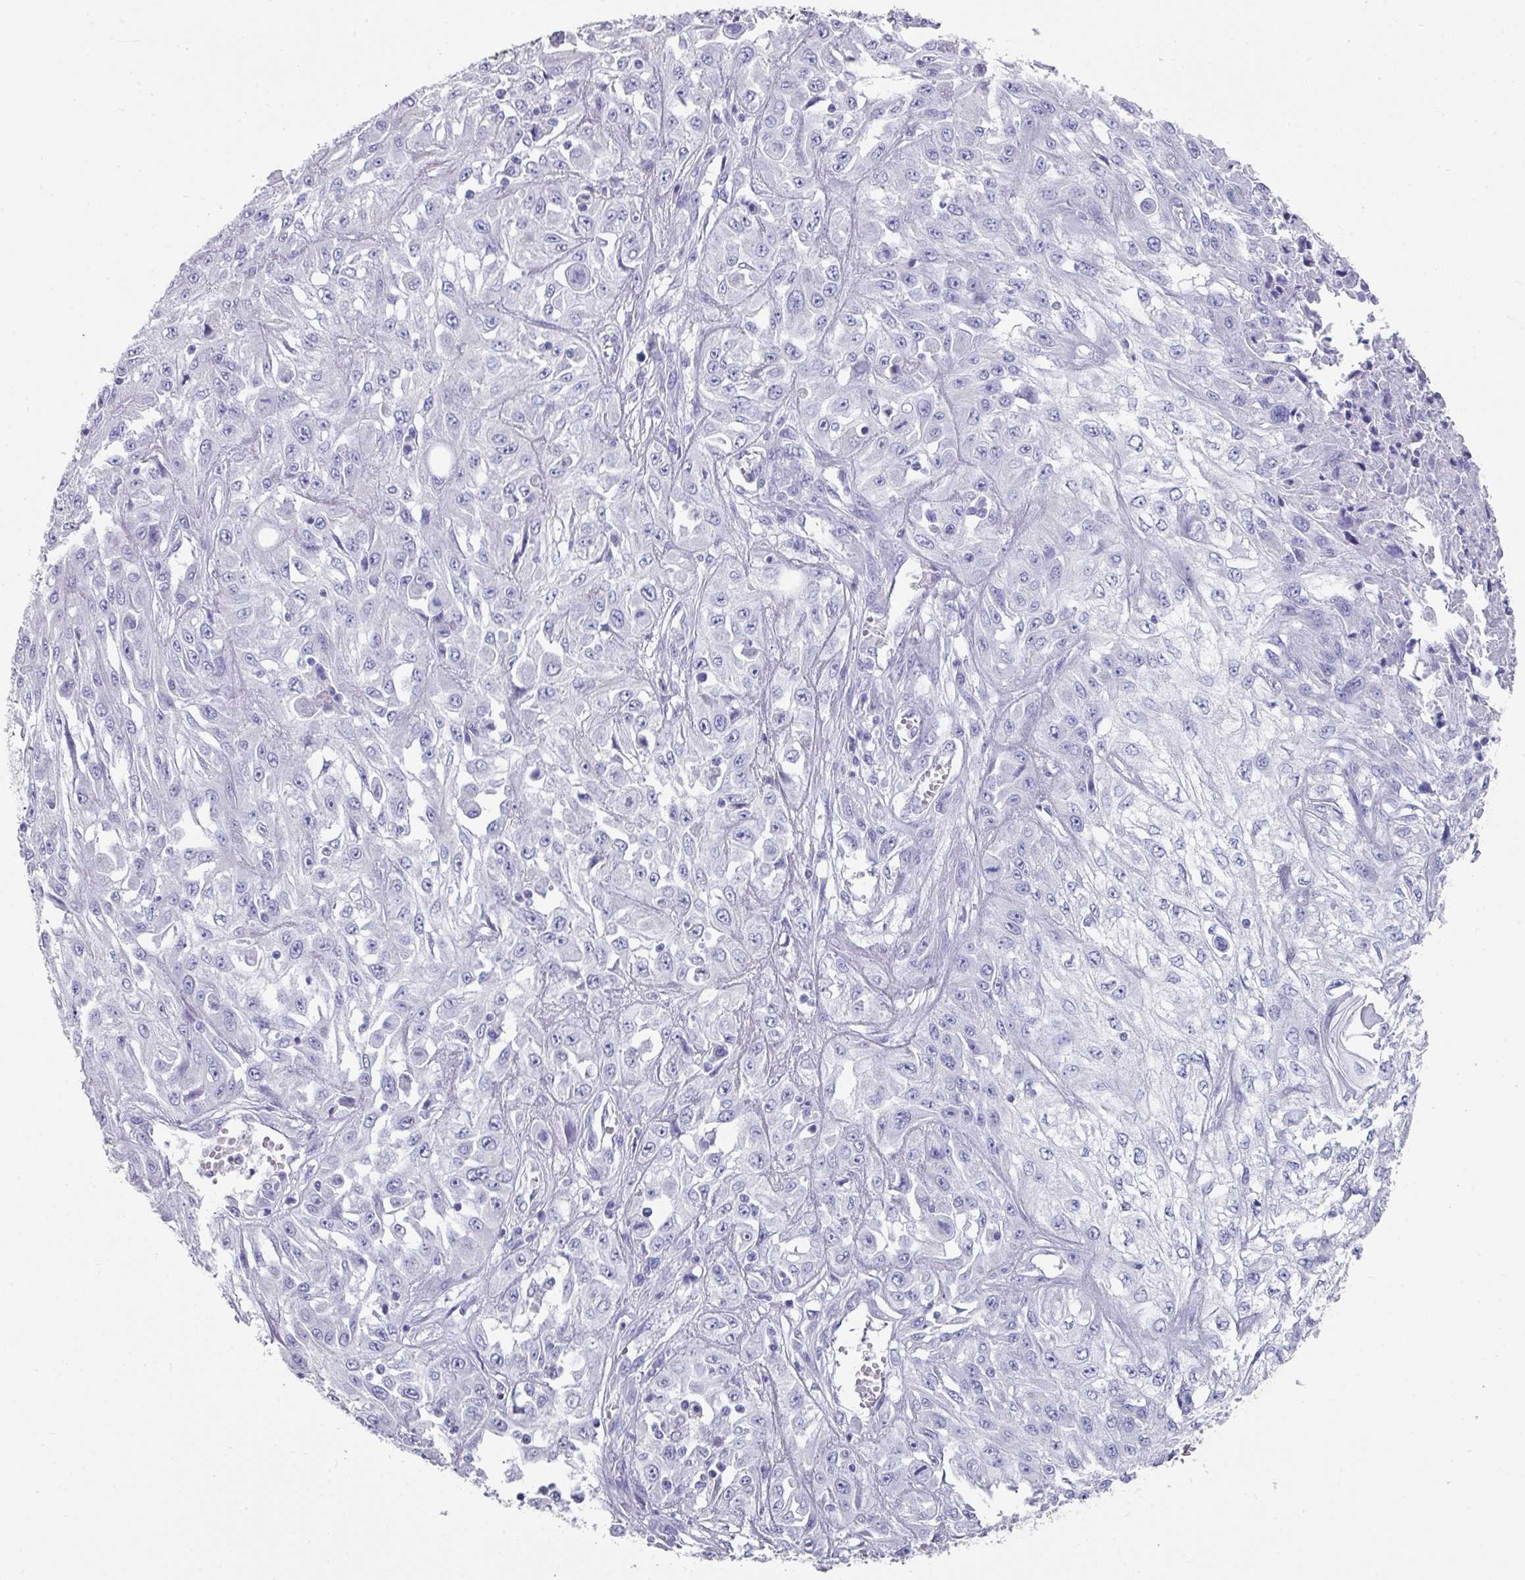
{"staining": {"intensity": "negative", "quantity": "none", "location": "none"}, "tissue": "skin cancer", "cell_type": "Tumor cells", "image_type": "cancer", "snomed": [{"axis": "morphology", "description": "Squamous cell carcinoma, NOS"}, {"axis": "morphology", "description": "Squamous cell carcinoma, metastatic, NOS"}, {"axis": "topography", "description": "Skin"}, {"axis": "topography", "description": "Lymph node"}], "caption": "A photomicrograph of human skin metastatic squamous cell carcinoma is negative for staining in tumor cells.", "gene": "SETBP1", "patient": {"sex": "male", "age": 75}}